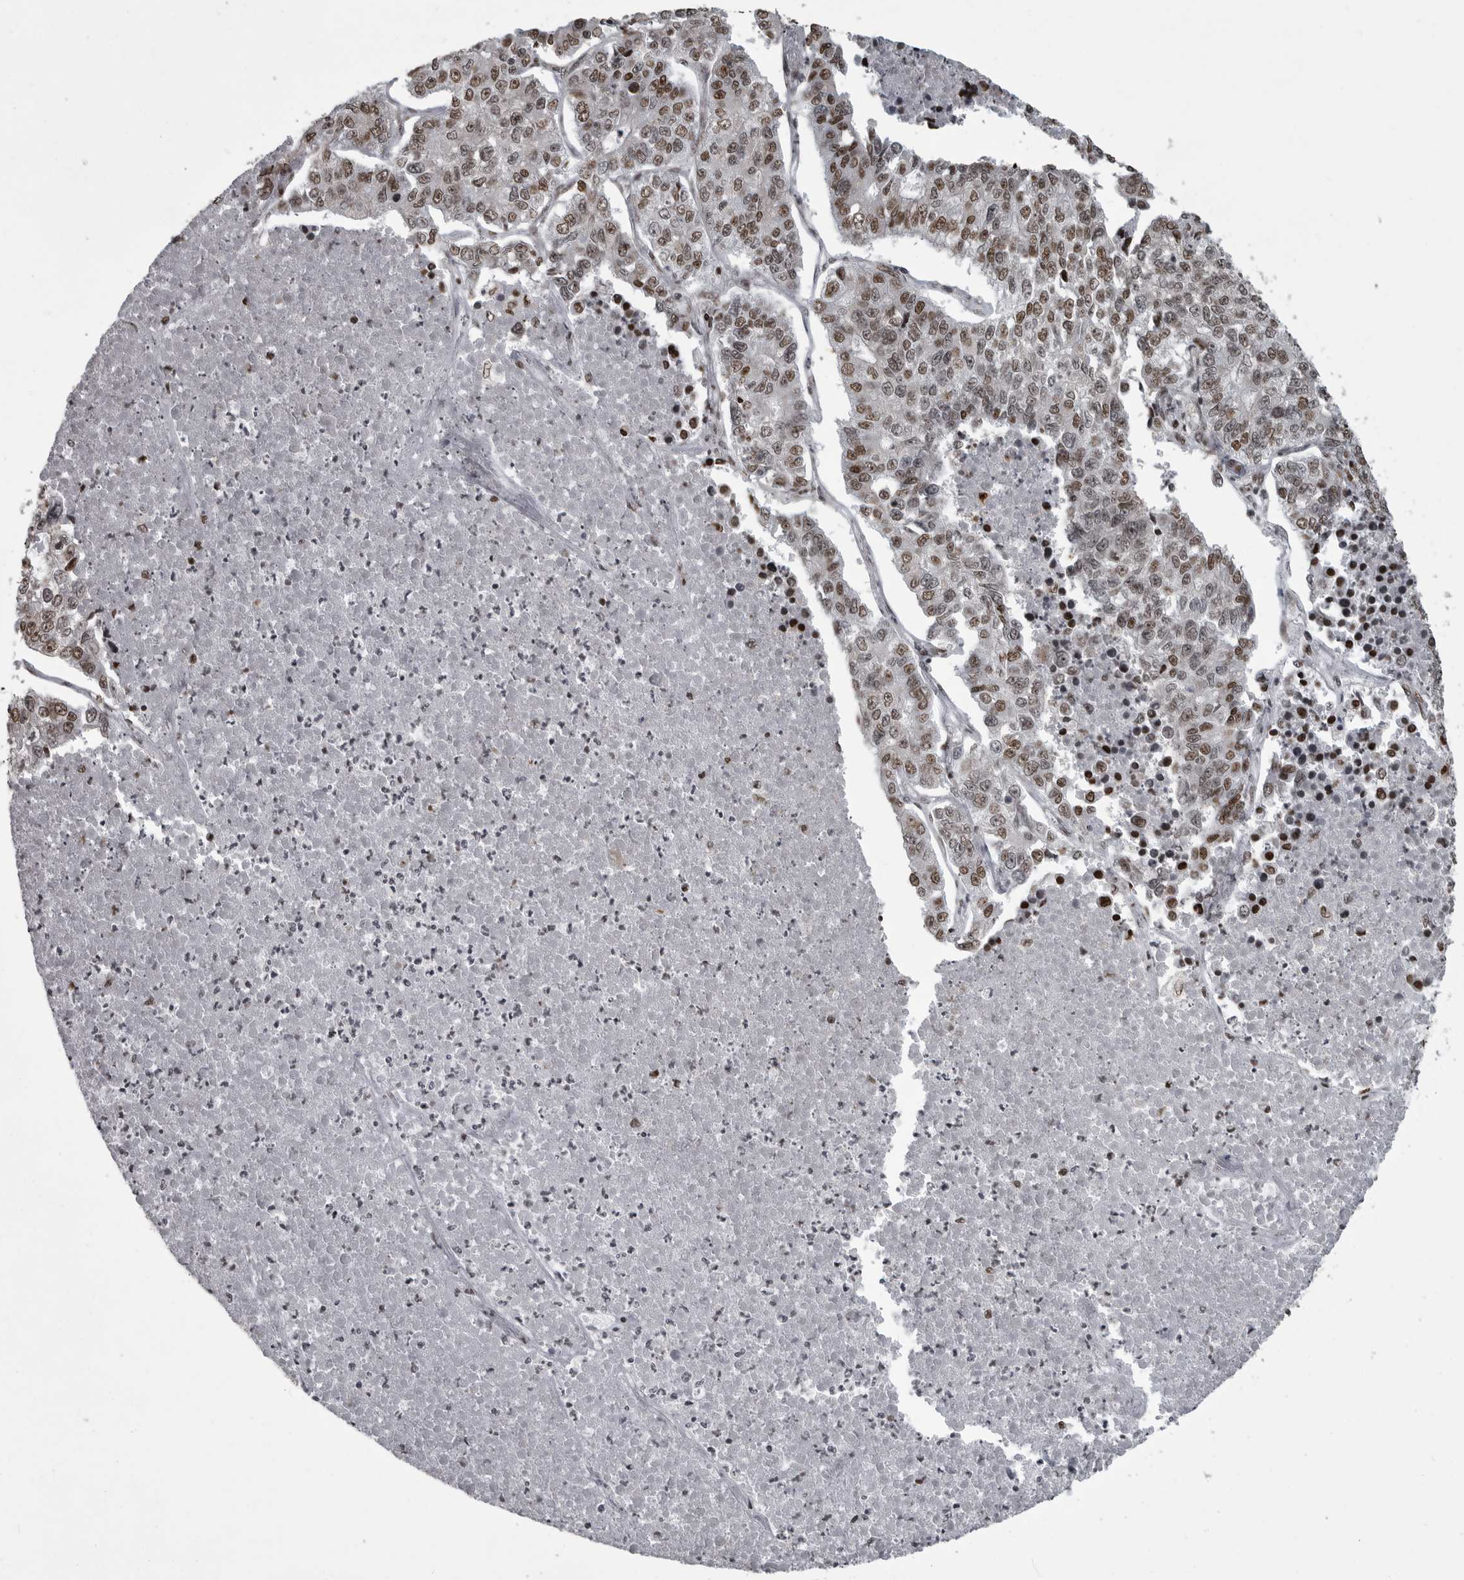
{"staining": {"intensity": "moderate", "quantity": ">75%", "location": "nuclear"}, "tissue": "lung cancer", "cell_type": "Tumor cells", "image_type": "cancer", "snomed": [{"axis": "morphology", "description": "Adenocarcinoma, NOS"}, {"axis": "topography", "description": "Lung"}], "caption": "Immunohistochemistry staining of lung adenocarcinoma, which demonstrates medium levels of moderate nuclear expression in approximately >75% of tumor cells indicating moderate nuclear protein positivity. The staining was performed using DAB (brown) for protein detection and nuclei were counterstained in hematoxylin (blue).", "gene": "YAF2", "patient": {"sex": "male", "age": 49}}